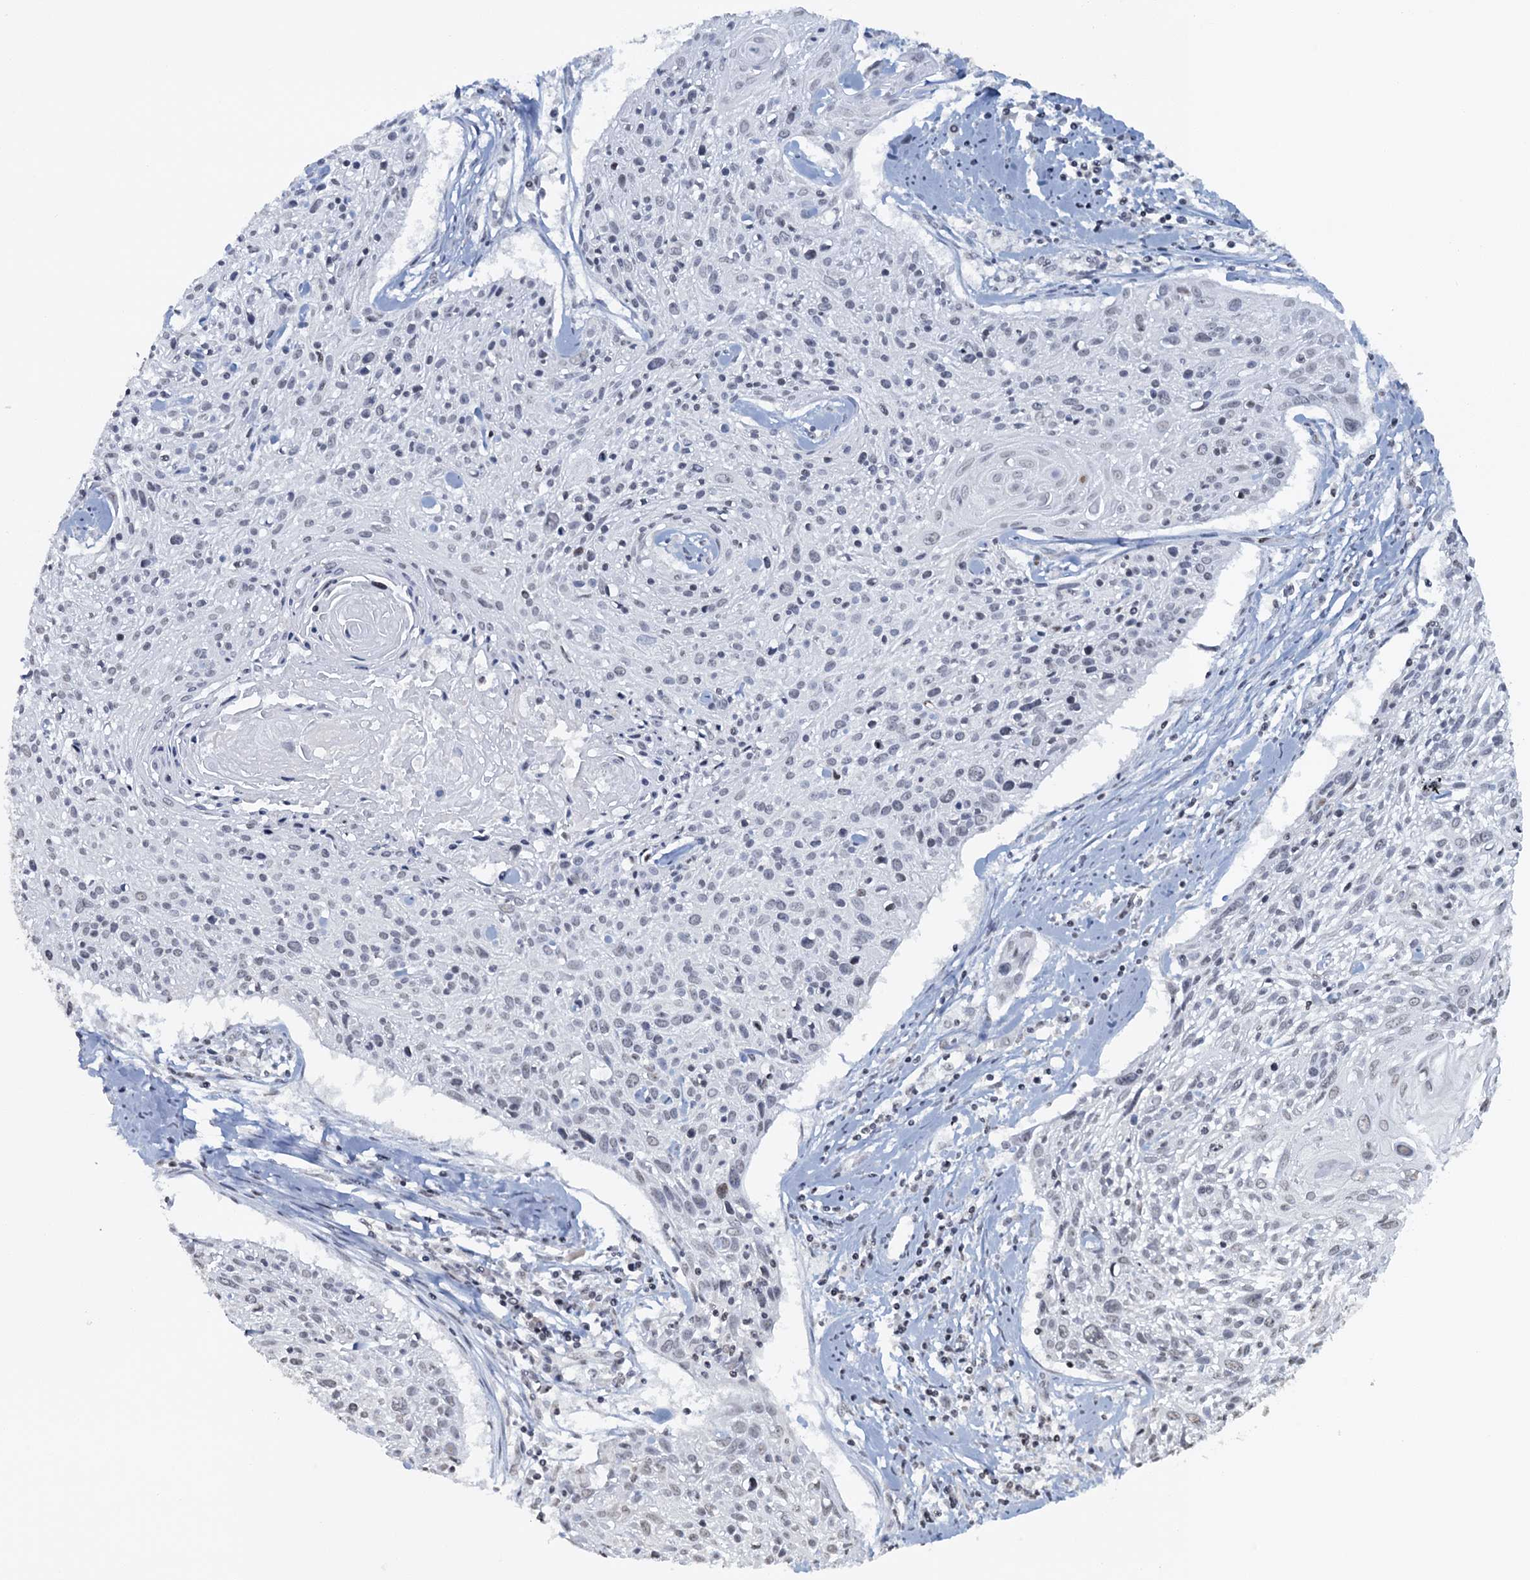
{"staining": {"intensity": "negative", "quantity": "none", "location": "none"}, "tissue": "cervical cancer", "cell_type": "Tumor cells", "image_type": "cancer", "snomed": [{"axis": "morphology", "description": "Squamous cell carcinoma, NOS"}, {"axis": "topography", "description": "Cervix"}], "caption": "There is no significant positivity in tumor cells of cervical cancer.", "gene": "FYB1", "patient": {"sex": "female", "age": 51}}